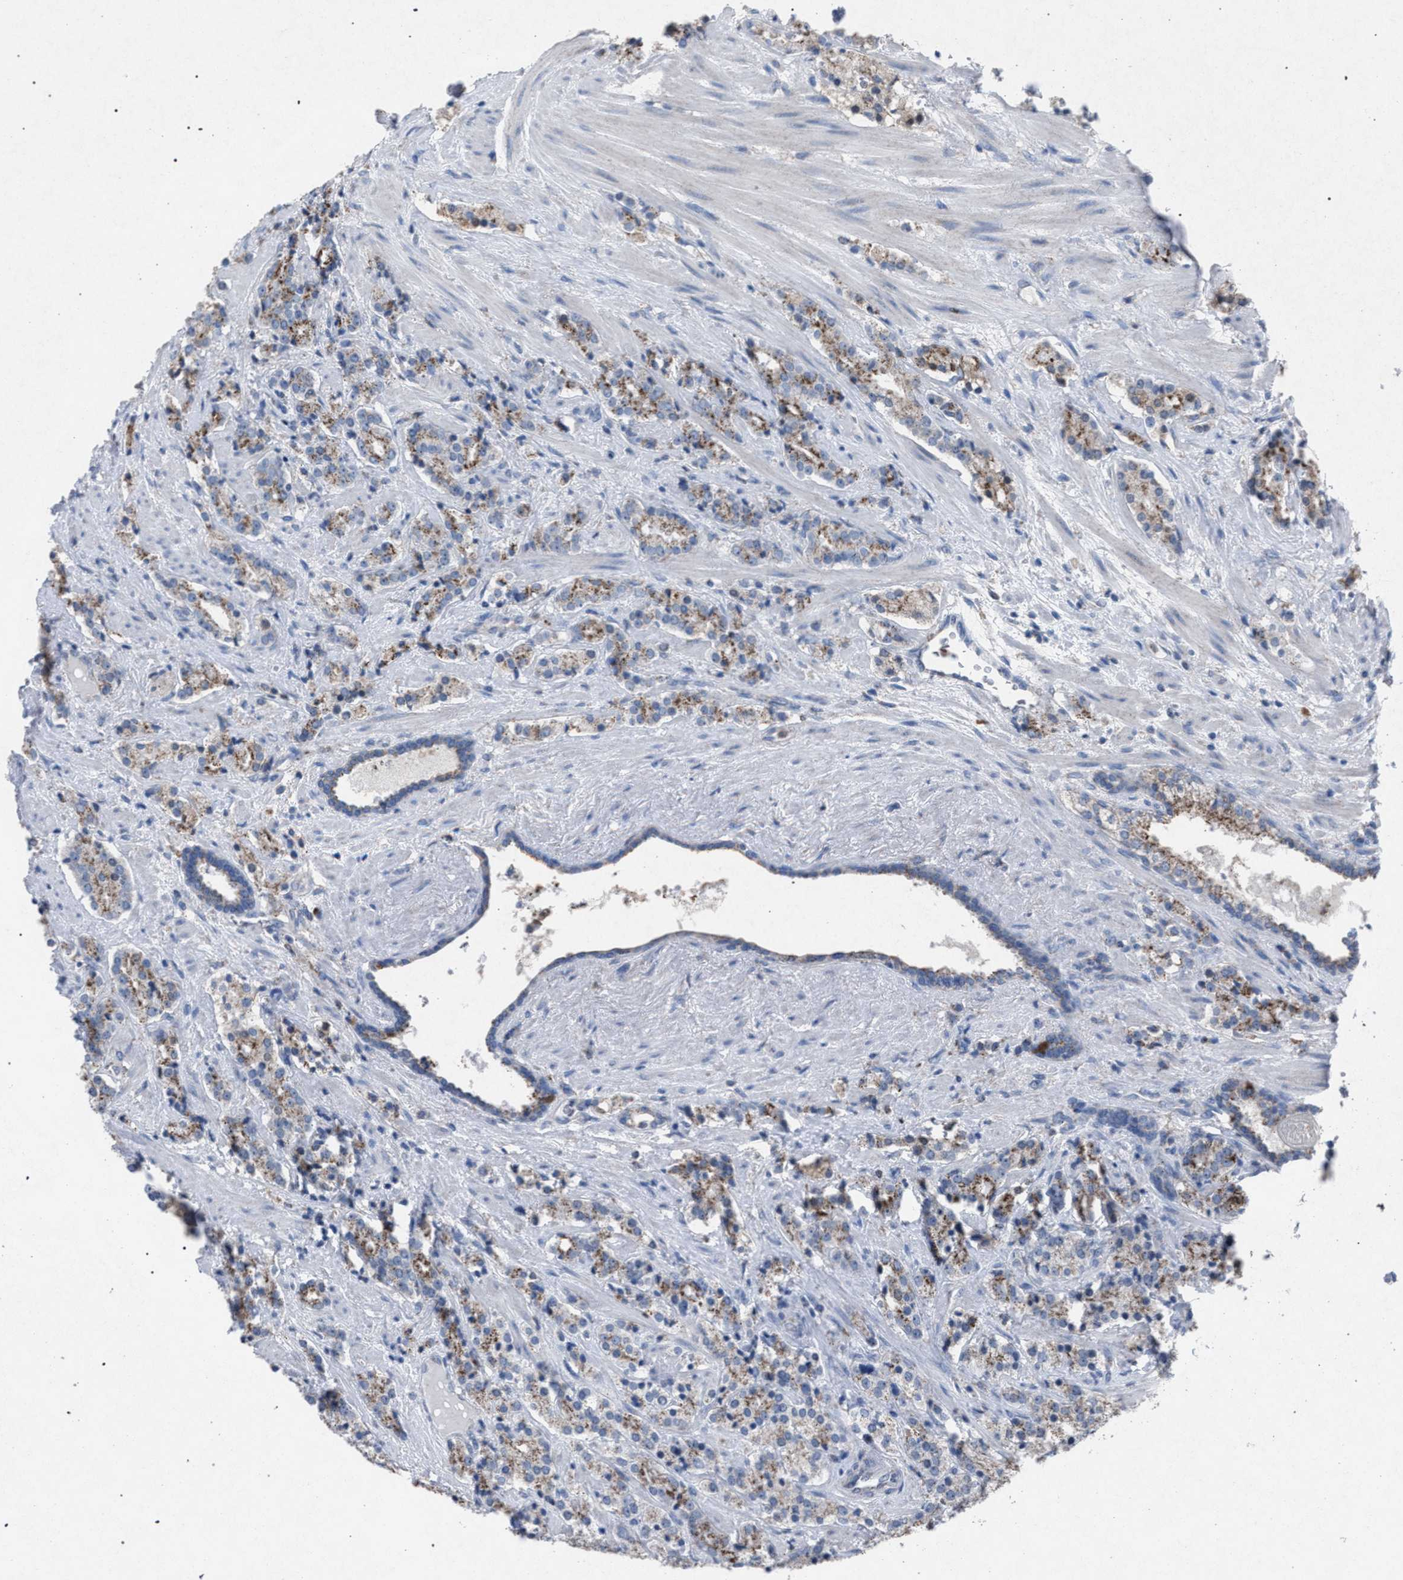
{"staining": {"intensity": "weak", "quantity": ">75%", "location": "cytoplasmic/membranous"}, "tissue": "prostate cancer", "cell_type": "Tumor cells", "image_type": "cancer", "snomed": [{"axis": "morphology", "description": "Adenocarcinoma, High grade"}, {"axis": "topography", "description": "Prostate"}], "caption": "The photomicrograph exhibits a brown stain indicating the presence of a protein in the cytoplasmic/membranous of tumor cells in adenocarcinoma (high-grade) (prostate).", "gene": "HSD17B4", "patient": {"sex": "male", "age": 71}}